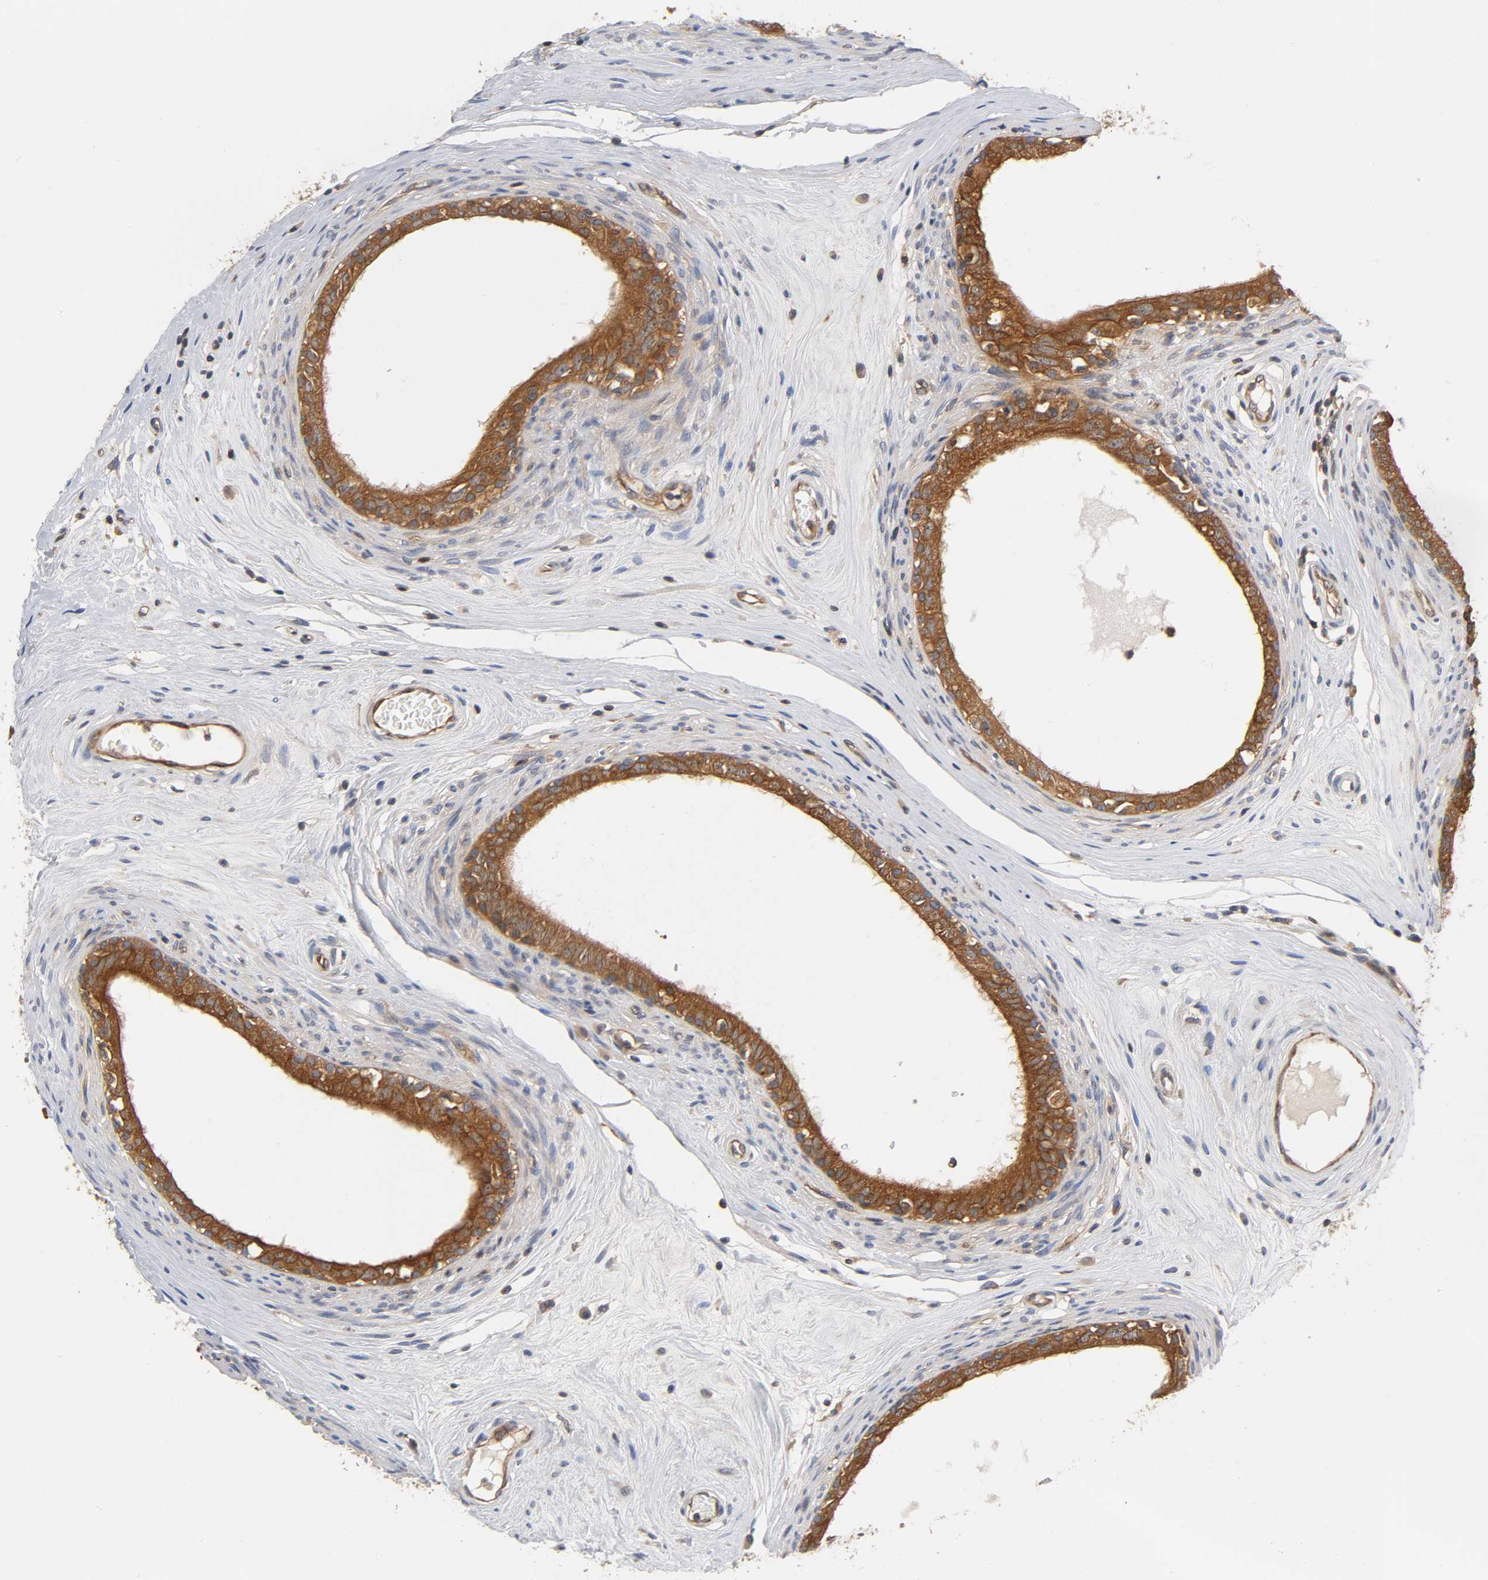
{"staining": {"intensity": "strong", "quantity": ">75%", "location": "cytoplasmic/membranous"}, "tissue": "epididymis", "cell_type": "Glandular cells", "image_type": "normal", "snomed": [{"axis": "morphology", "description": "Normal tissue, NOS"}, {"axis": "morphology", "description": "Inflammation, NOS"}, {"axis": "topography", "description": "Epididymis"}], "caption": "The histopathology image exhibits immunohistochemical staining of benign epididymis. There is strong cytoplasmic/membranous positivity is present in about >75% of glandular cells.", "gene": "PRKAB1", "patient": {"sex": "male", "age": 84}}